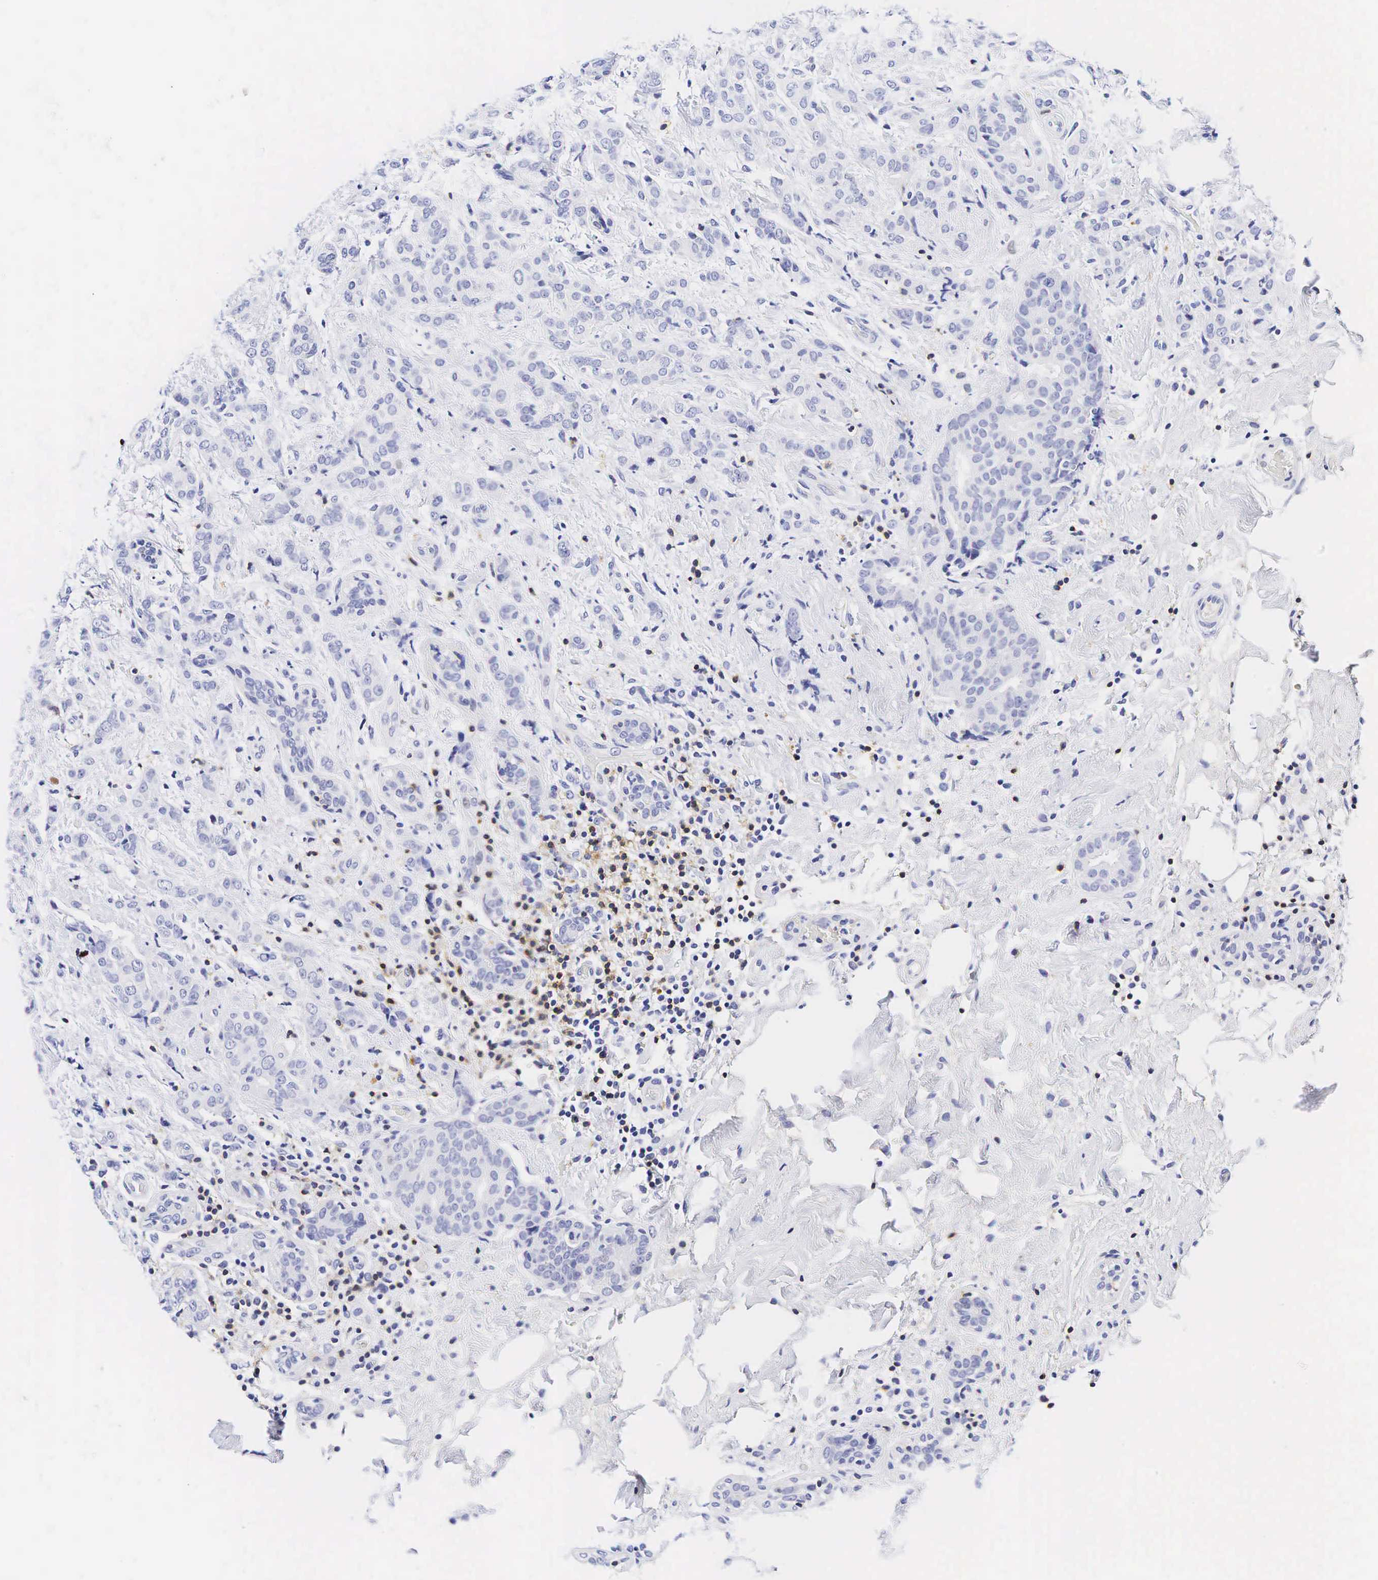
{"staining": {"intensity": "negative", "quantity": "none", "location": "none"}, "tissue": "breast cancer", "cell_type": "Tumor cells", "image_type": "cancer", "snomed": [{"axis": "morphology", "description": "Duct carcinoma"}, {"axis": "topography", "description": "Breast"}], "caption": "Tumor cells are negative for brown protein staining in breast cancer (intraductal carcinoma).", "gene": "CD3E", "patient": {"sex": "female", "age": 53}}